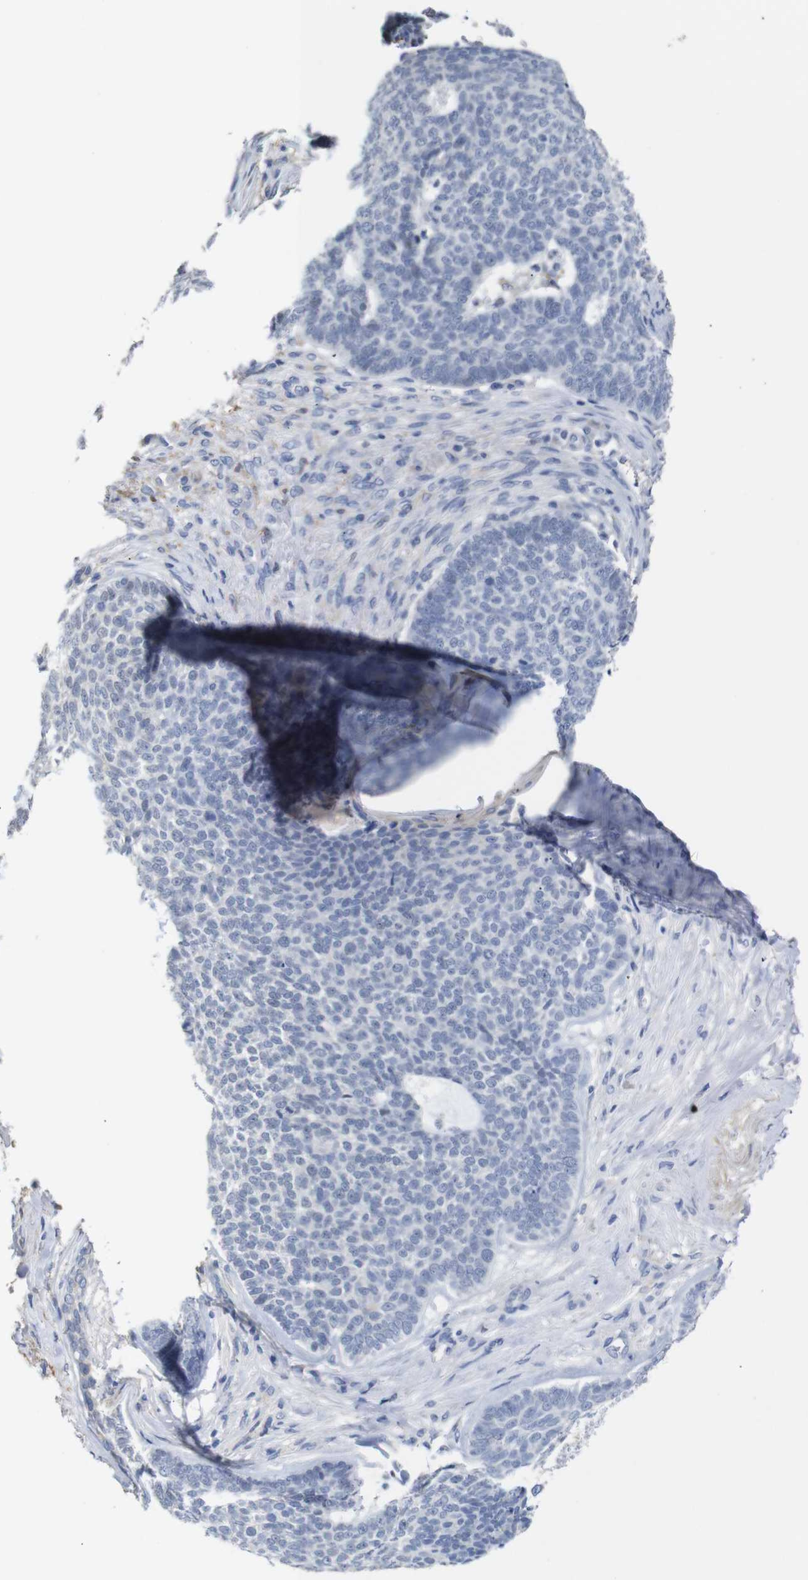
{"staining": {"intensity": "negative", "quantity": "none", "location": "none"}, "tissue": "skin cancer", "cell_type": "Tumor cells", "image_type": "cancer", "snomed": [{"axis": "morphology", "description": "Basal cell carcinoma"}, {"axis": "topography", "description": "Skin"}], "caption": "Human skin cancer (basal cell carcinoma) stained for a protein using immunohistochemistry (IHC) displays no expression in tumor cells.", "gene": "TCEAL9", "patient": {"sex": "male", "age": 84}}